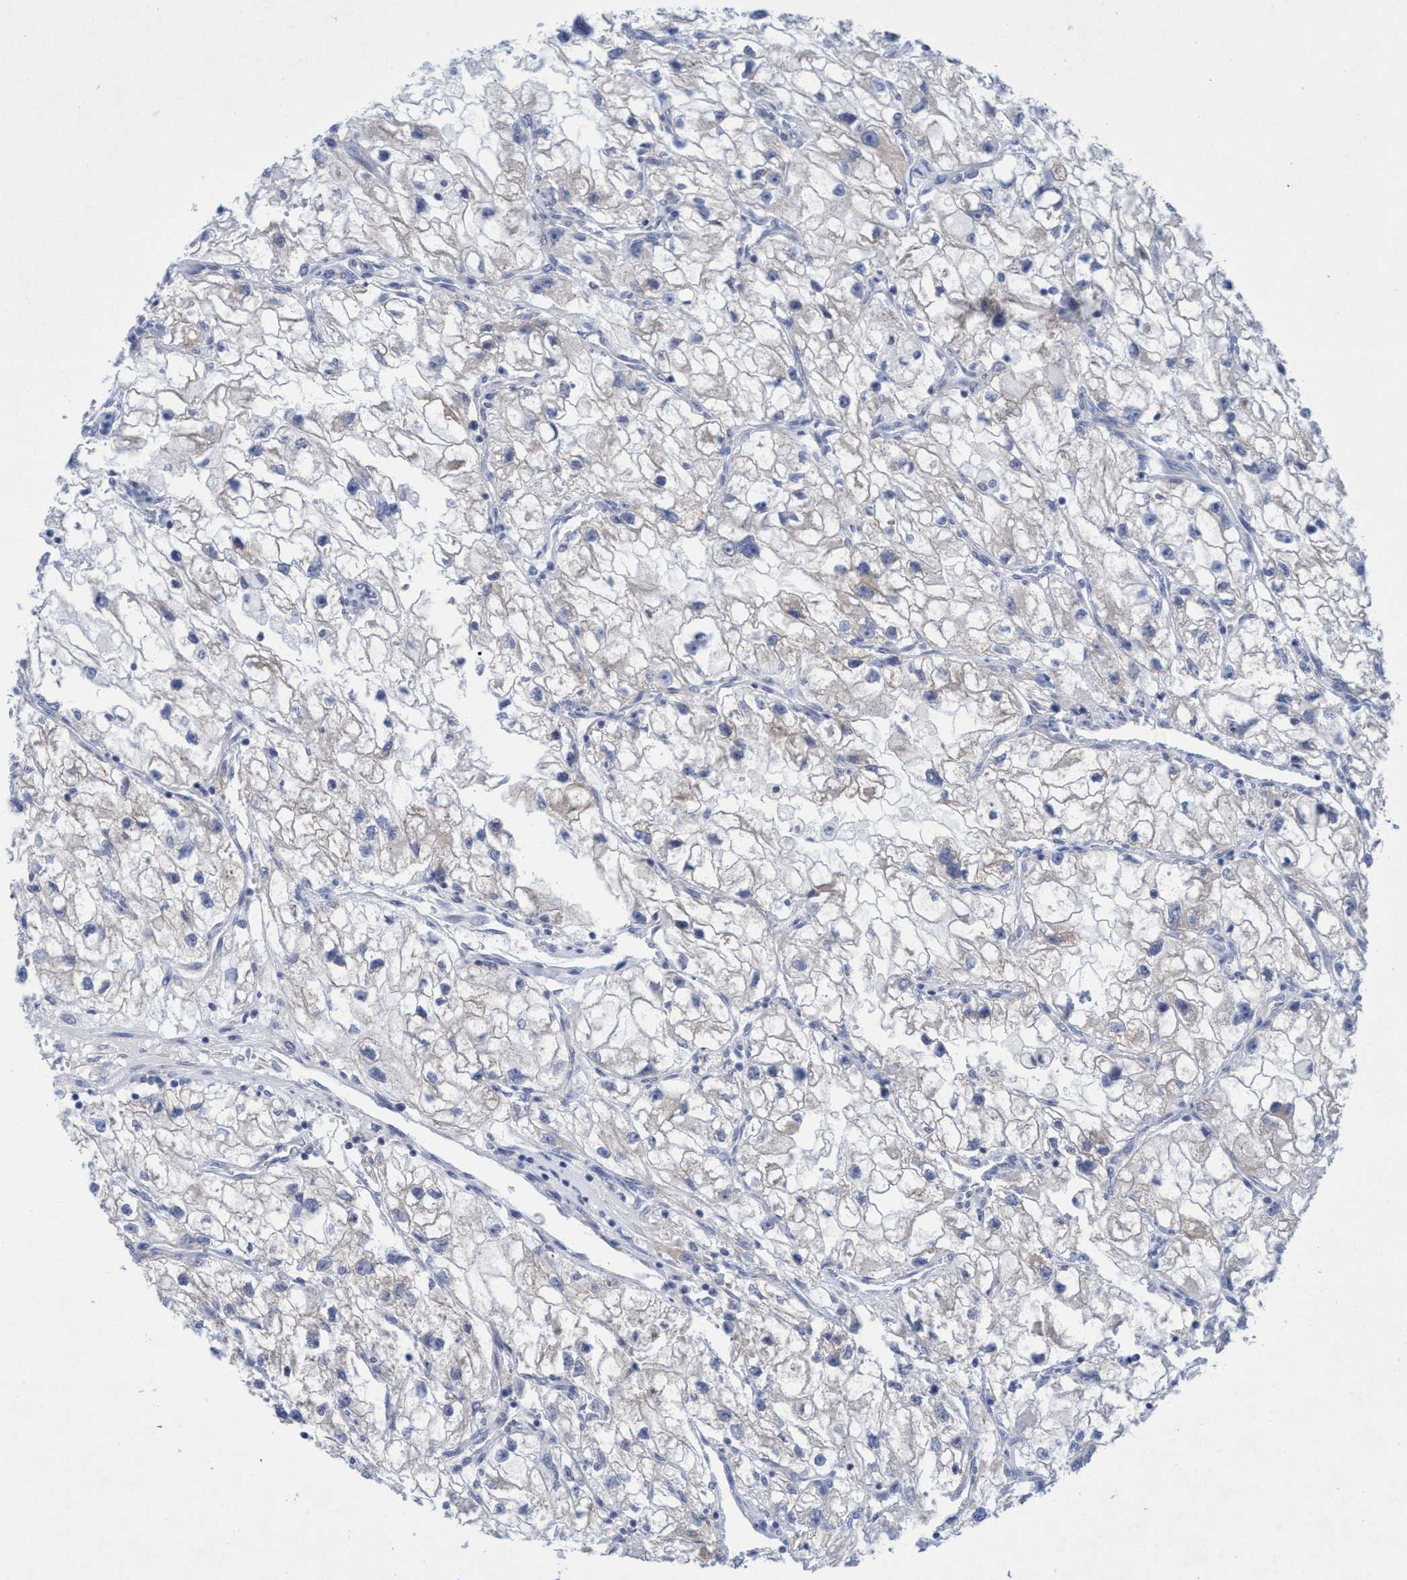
{"staining": {"intensity": "negative", "quantity": "none", "location": "none"}, "tissue": "renal cancer", "cell_type": "Tumor cells", "image_type": "cancer", "snomed": [{"axis": "morphology", "description": "Adenocarcinoma, NOS"}, {"axis": "topography", "description": "Kidney"}], "caption": "Renal cancer (adenocarcinoma) was stained to show a protein in brown. There is no significant staining in tumor cells.", "gene": "RSAD1", "patient": {"sex": "female", "age": 70}}